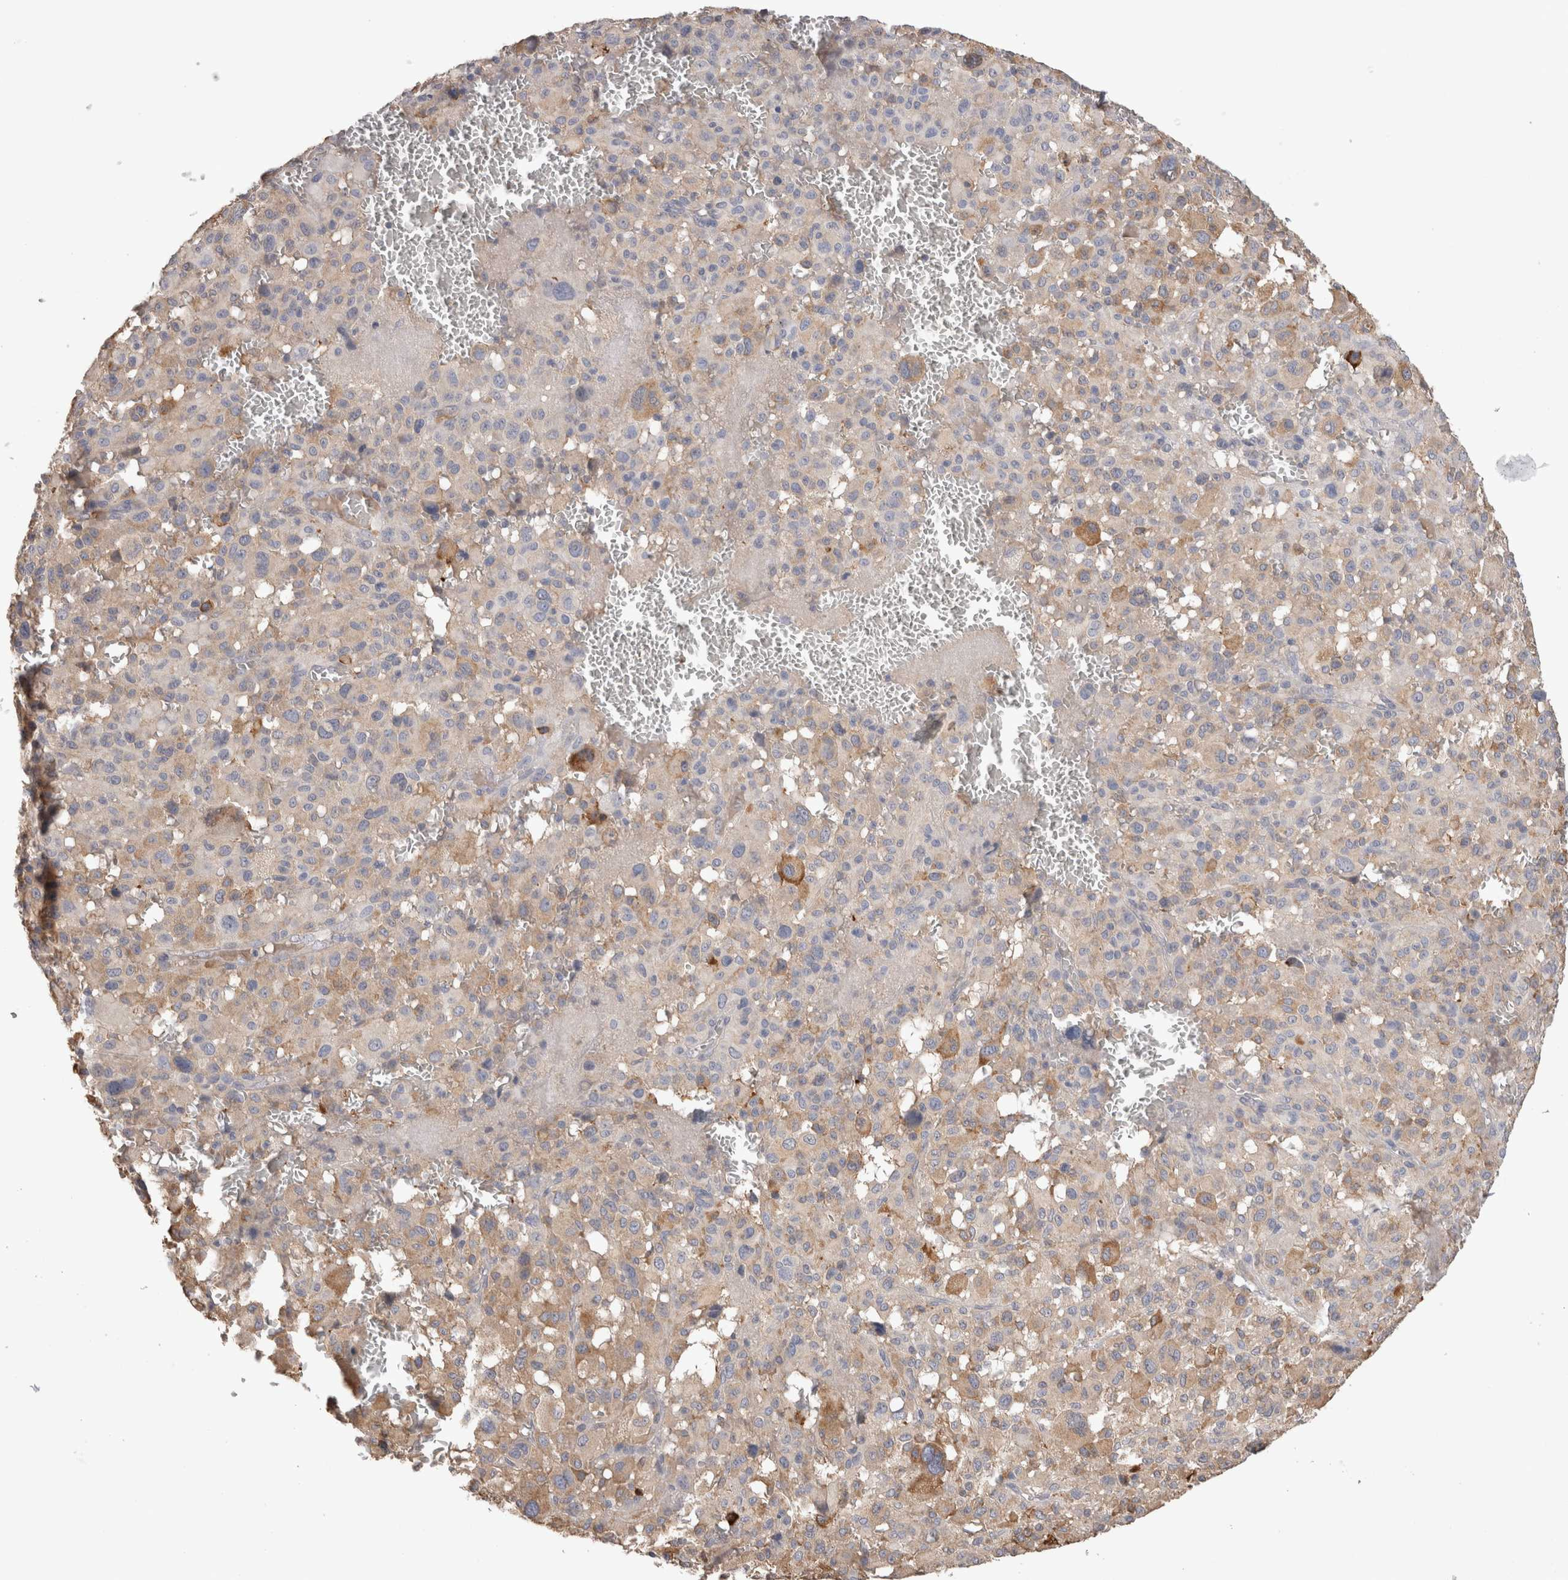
{"staining": {"intensity": "weak", "quantity": "<25%", "location": "cytoplasmic/membranous"}, "tissue": "melanoma", "cell_type": "Tumor cells", "image_type": "cancer", "snomed": [{"axis": "morphology", "description": "Malignant melanoma, Metastatic site"}, {"axis": "topography", "description": "Skin"}], "caption": "Tumor cells are negative for protein expression in human malignant melanoma (metastatic site).", "gene": "PPP3CC", "patient": {"sex": "female", "age": 74}}